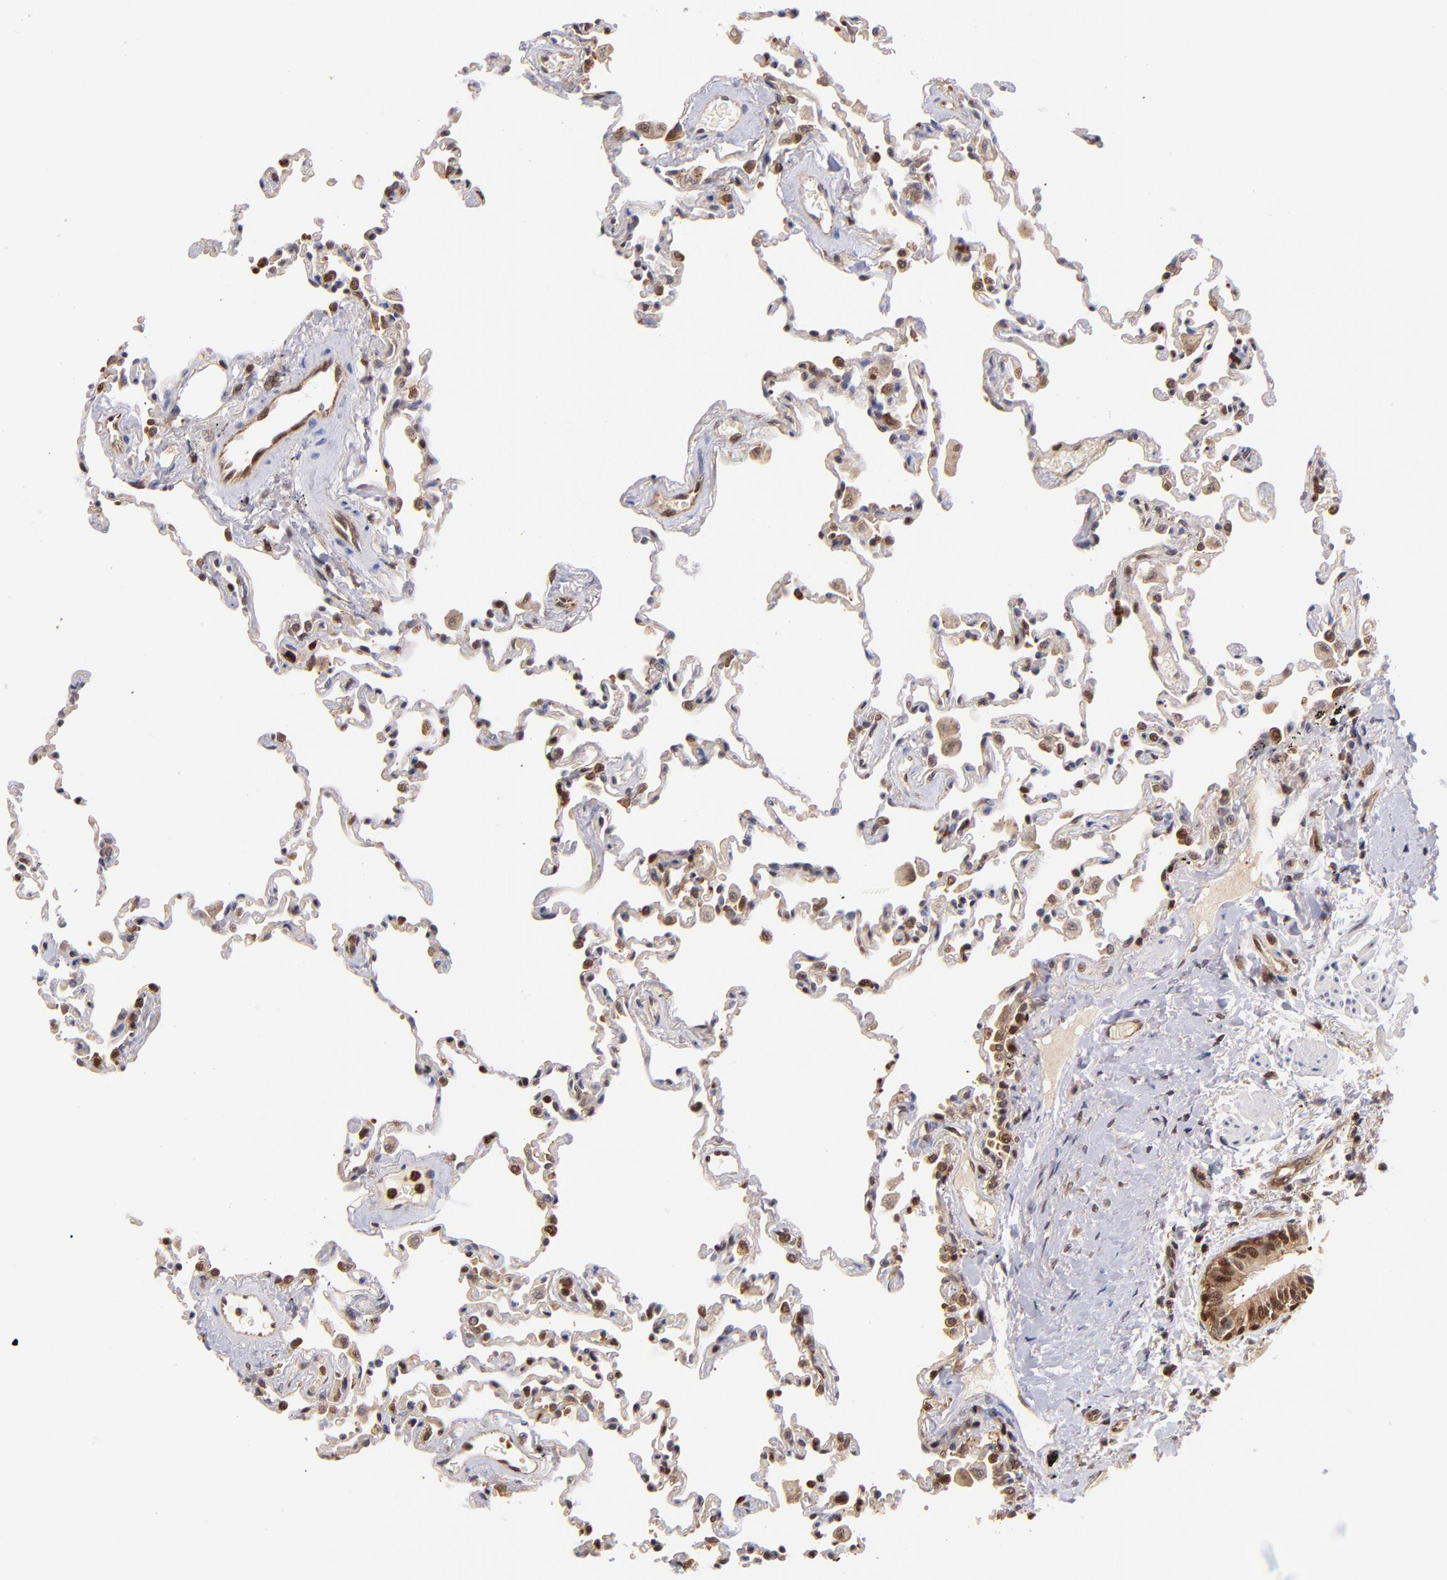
{"staining": {"intensity": "strong", "quantity": "25%-75%", "location": "cytoplasmic/membranous"}, "tissue": "lung", "cell_type": "Alveolar cells", "image_type": "normal", "snomed": [{"axis": "morphology", "description": "Normal tissue, NOS"}, {"axis": "topography", "description": "Lung"}], "caption": "Protein expression analysis of normal lung displays strong cytoplasmic/membranous staining in approximately 25%-75% of alveolar cells. (Brightfield microscopy of DAB IHC at high magnification).", "gene": "YWHAB", "patient": {"sex": "male", "age": 59}}